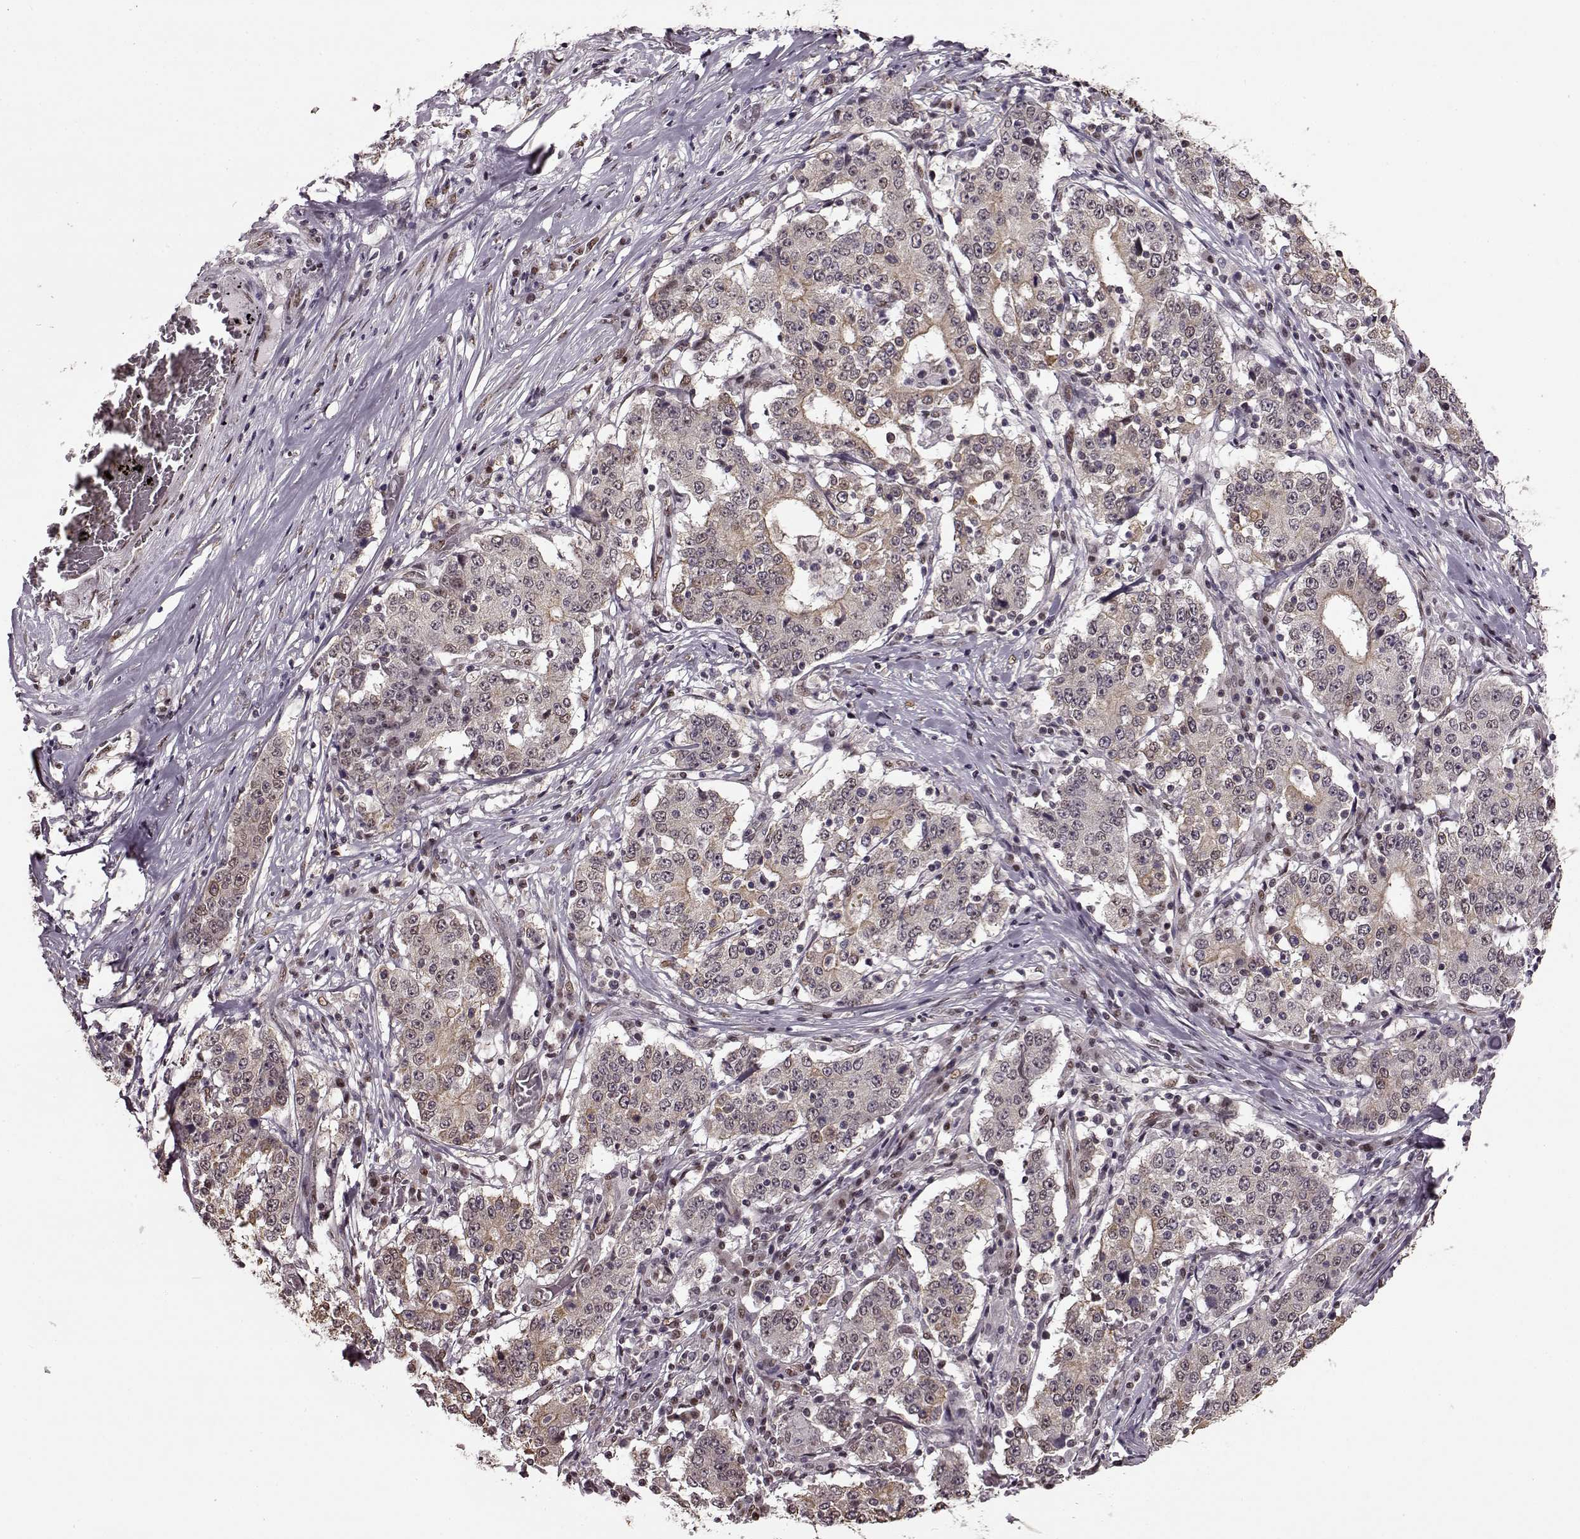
{"staining": {"intensity": "weak", "quantity": ">75%", "location": "cytoplasmic/membranous"}, "tissue": "stomach cancer", "cell_type": "Tumor cells", "image_type": "cancer", "snomed": [{"axis": "morphology", "description": "Adenocarcinoma, NOS"}, {"axis": "topography", "description": "Stomach"}], "caption": "Stomach adenocarcinoma tissue demonstrates weak cytoplasmic/membranous staining in about >75% of tumor cells, visualized by immunohistochemistry.", "gene": "FTO", "patient": {"sex": "male", "age": 59}}